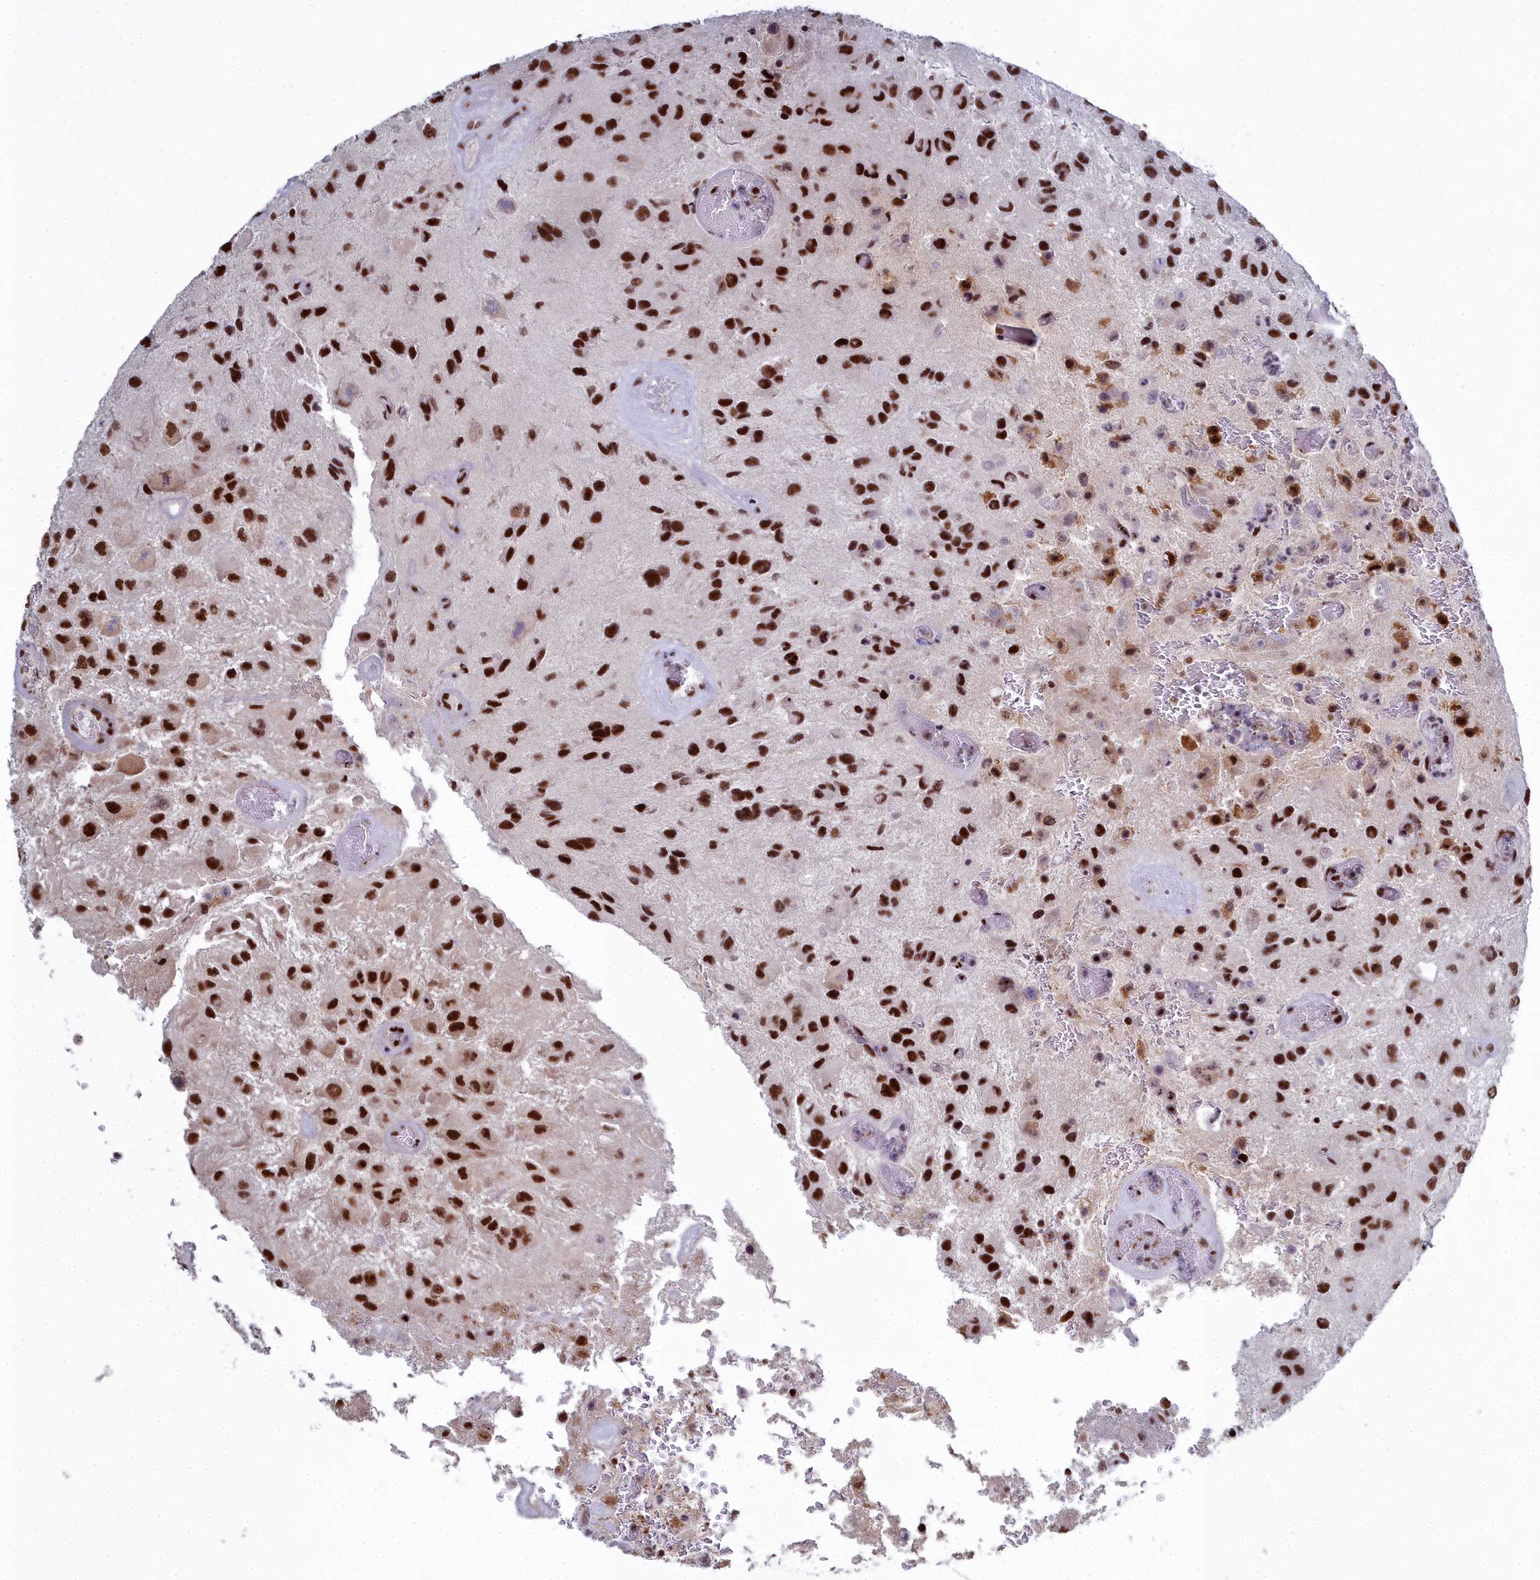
{"staining": {"intensity": "strong", "quantity": ">75%", "location": "nuclear"}, "tissue": "glioma", "cell_type": "Tumor cells", "image_type": "cancer", "snomed": [{"axis": "morphology", "description": "Glioma, malignant, Low grade"}, {"axis": "topography", "description": "Brain"}], "caption": "Malignant glioma (low-grade) stained with a protein marker demonstrates strong staining in tumor cells.", "gene": "SF3B3", "patient": {"sex": "male", "age": 66}}